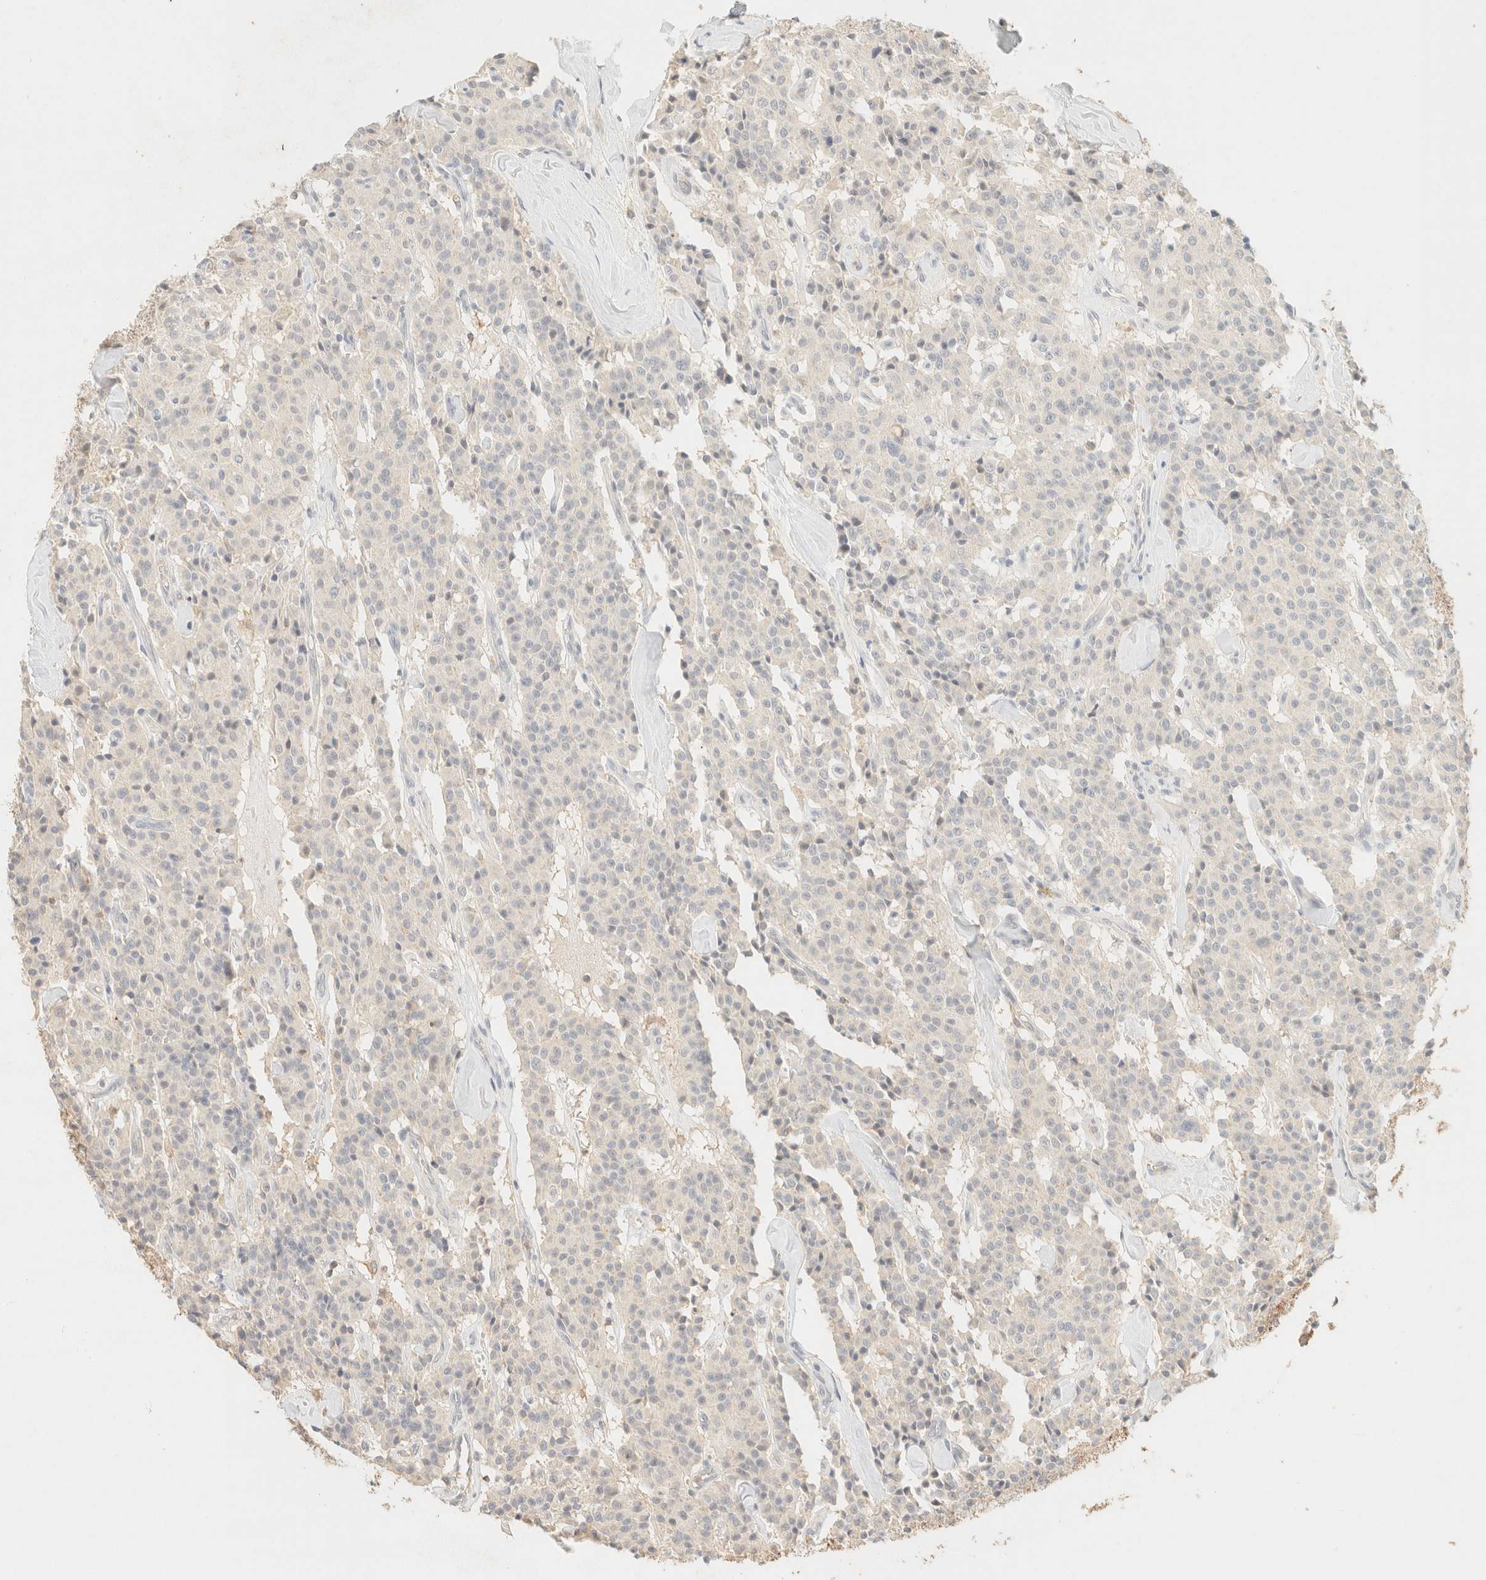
{"staining": {"intensity": "negative", "quantity": "none", "location": "none"}, "tissue": "carcinoid", "cell_type": "Tumor cells", "image_type": "cancer", "snomed": [{"axis": "morphology", "description": "Carcinoid, malignant, NOS"}, {"axis": "topography", "description": "Lung"}], "caption": "An image of carcinoid stained for a protein reveals no brown staining in tumor cells. (DAB (3,3'-diaminobenzidine) immunohistochemistry with hematoxylin counter stain).", "gene": "TIMD4", "patient": {"sex": "male", "age": 30}}